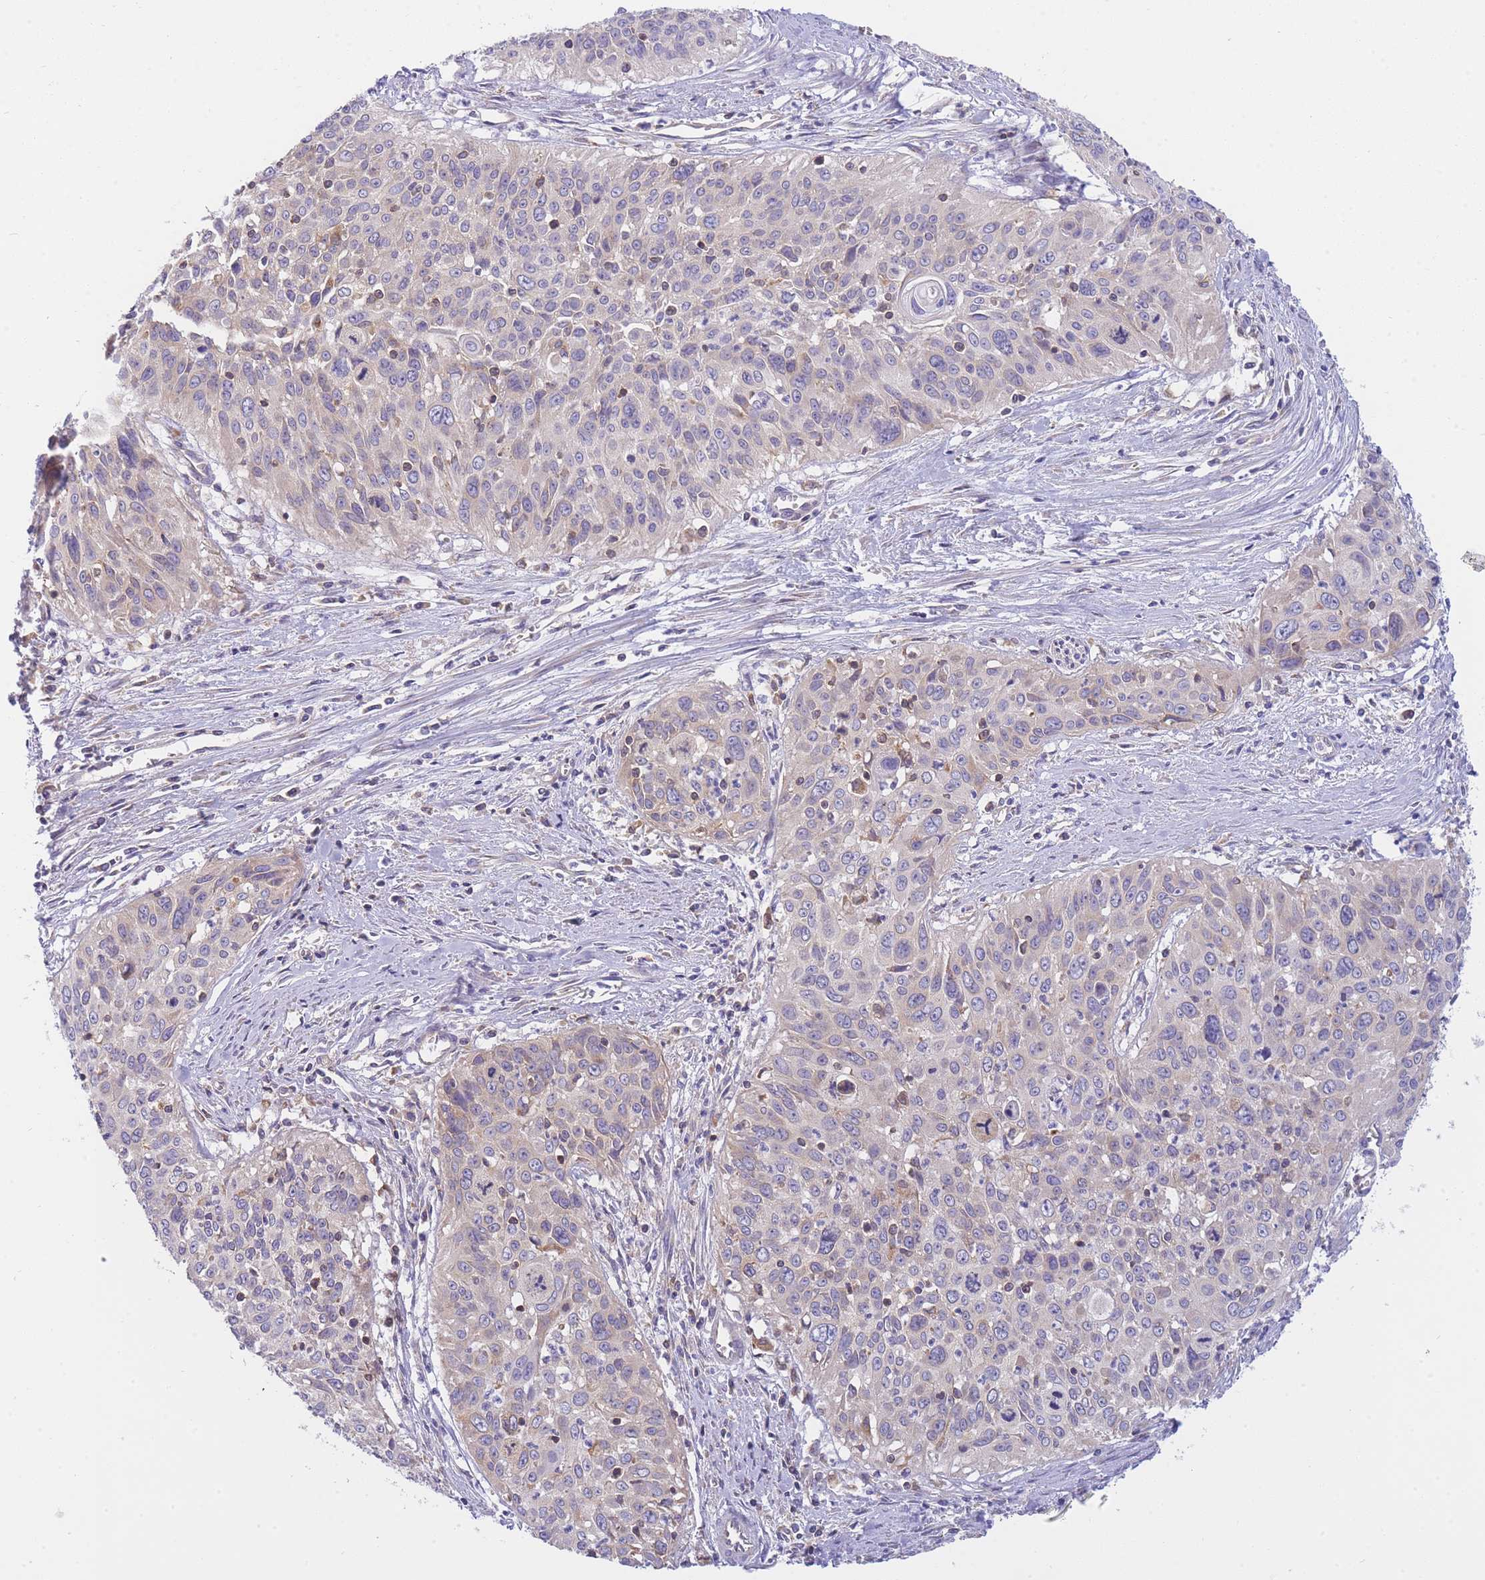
{"staining": {"intensity": "negative", "quantity": "none", "location": "none"}, "tissue": "cervical cancer", "cell_type": "Tumor cells", "image_type": "cancer", "snomed": [{"axis": "morphology", "description": "Squamous cell carcinoma, NOS"}, {"axis": "topography", "description": "Cervix"}], "caption": "Histopathology image shows no significant protein staining in tumor cells of cervical cancer (squamous cell carcinoma).", "gene": "SH2B2", "patient": {"sex": "female", "age": 55}}